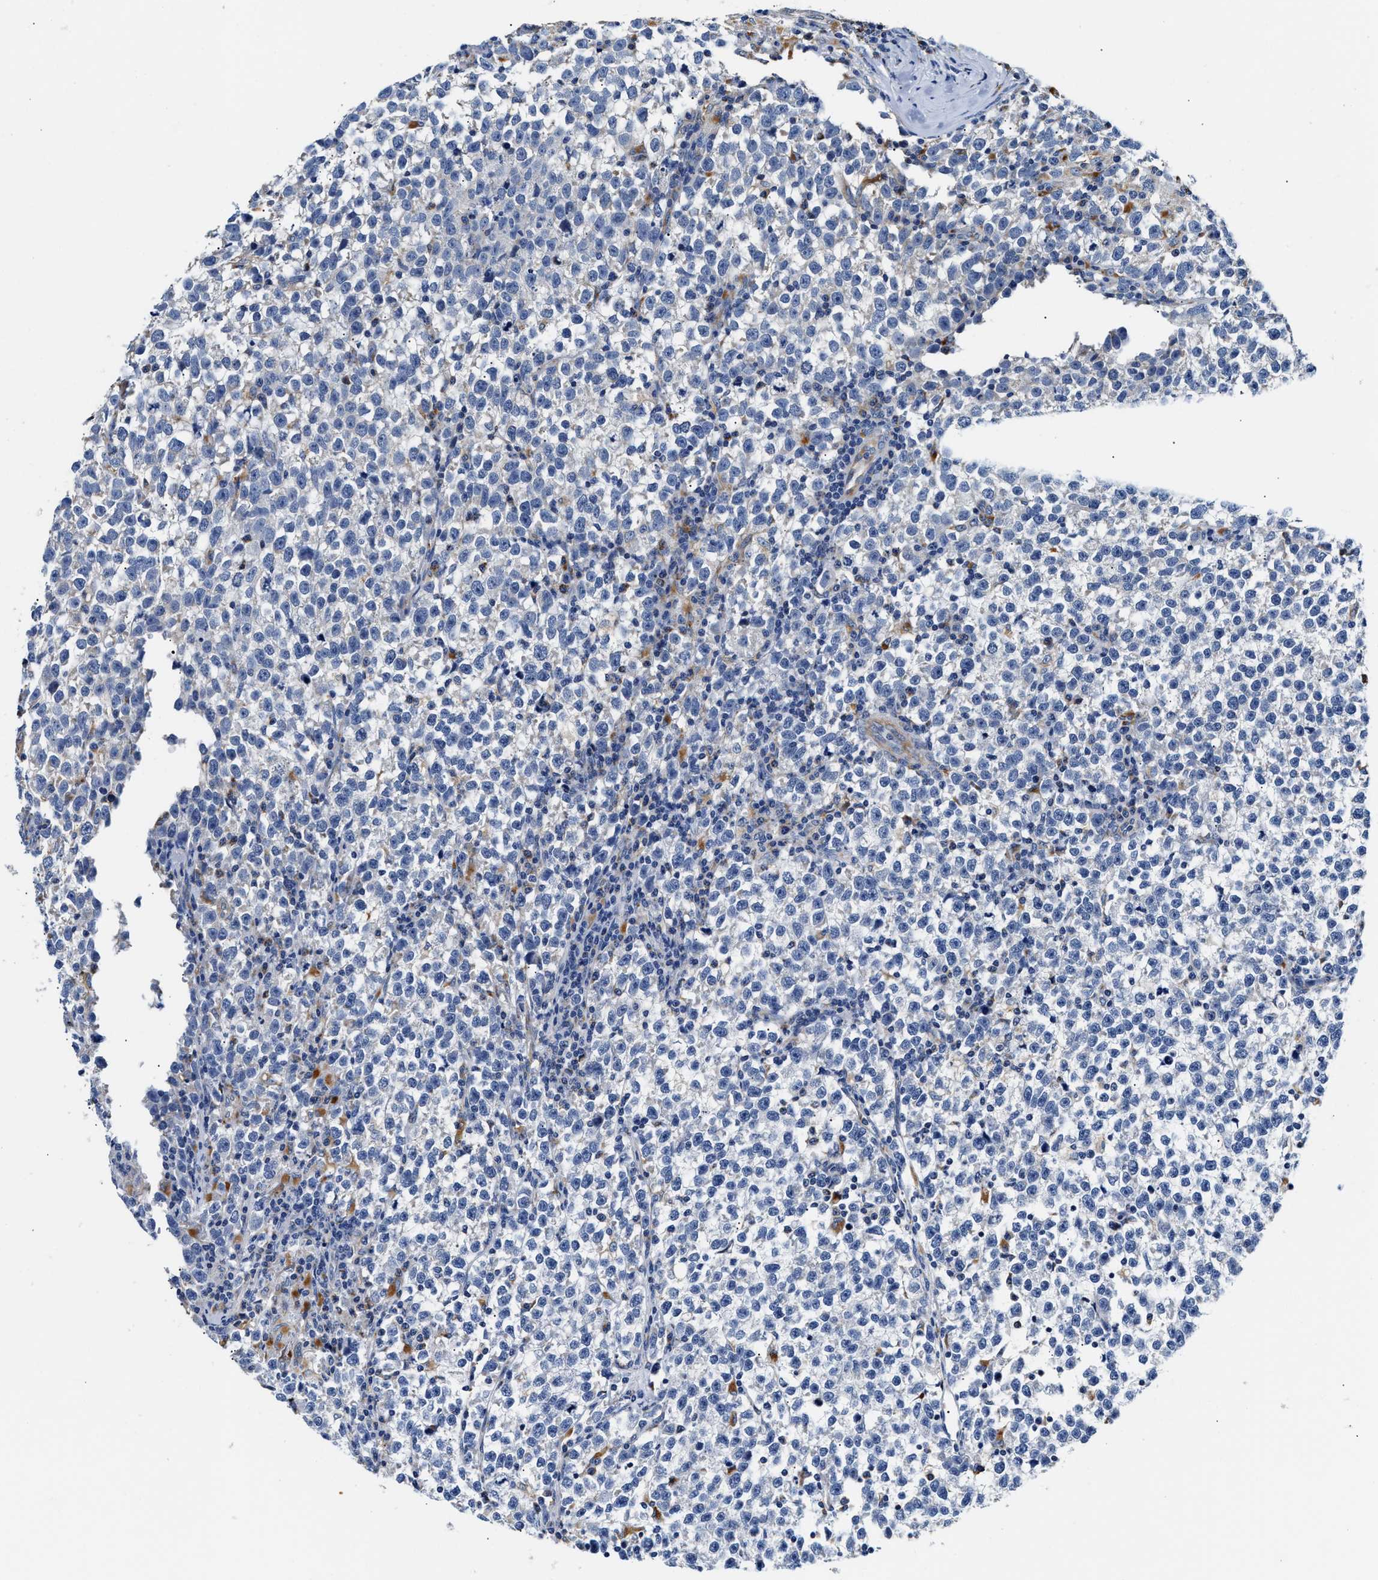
{"staining": {"intensity": "negative", "quantity": "none", "location": "none"}, "tissue": "testis cancer", "cell_type": "Tumor cells", "image_type": "cancer", "snomed": [{"axis": "morphology", "description": "Normal tissue, NOS"}, {"axis": "morphology", "description": "Seminoma, NOS"}, {"axis": "topography", "description": "Testis"}], "caption": "This is an immunohistochemistry (IHC) micrograph of human testis cancer. There is no staining in tumor cells.", "gene": "ACADVL", "patient": {"sex": "male", "age": 43}}